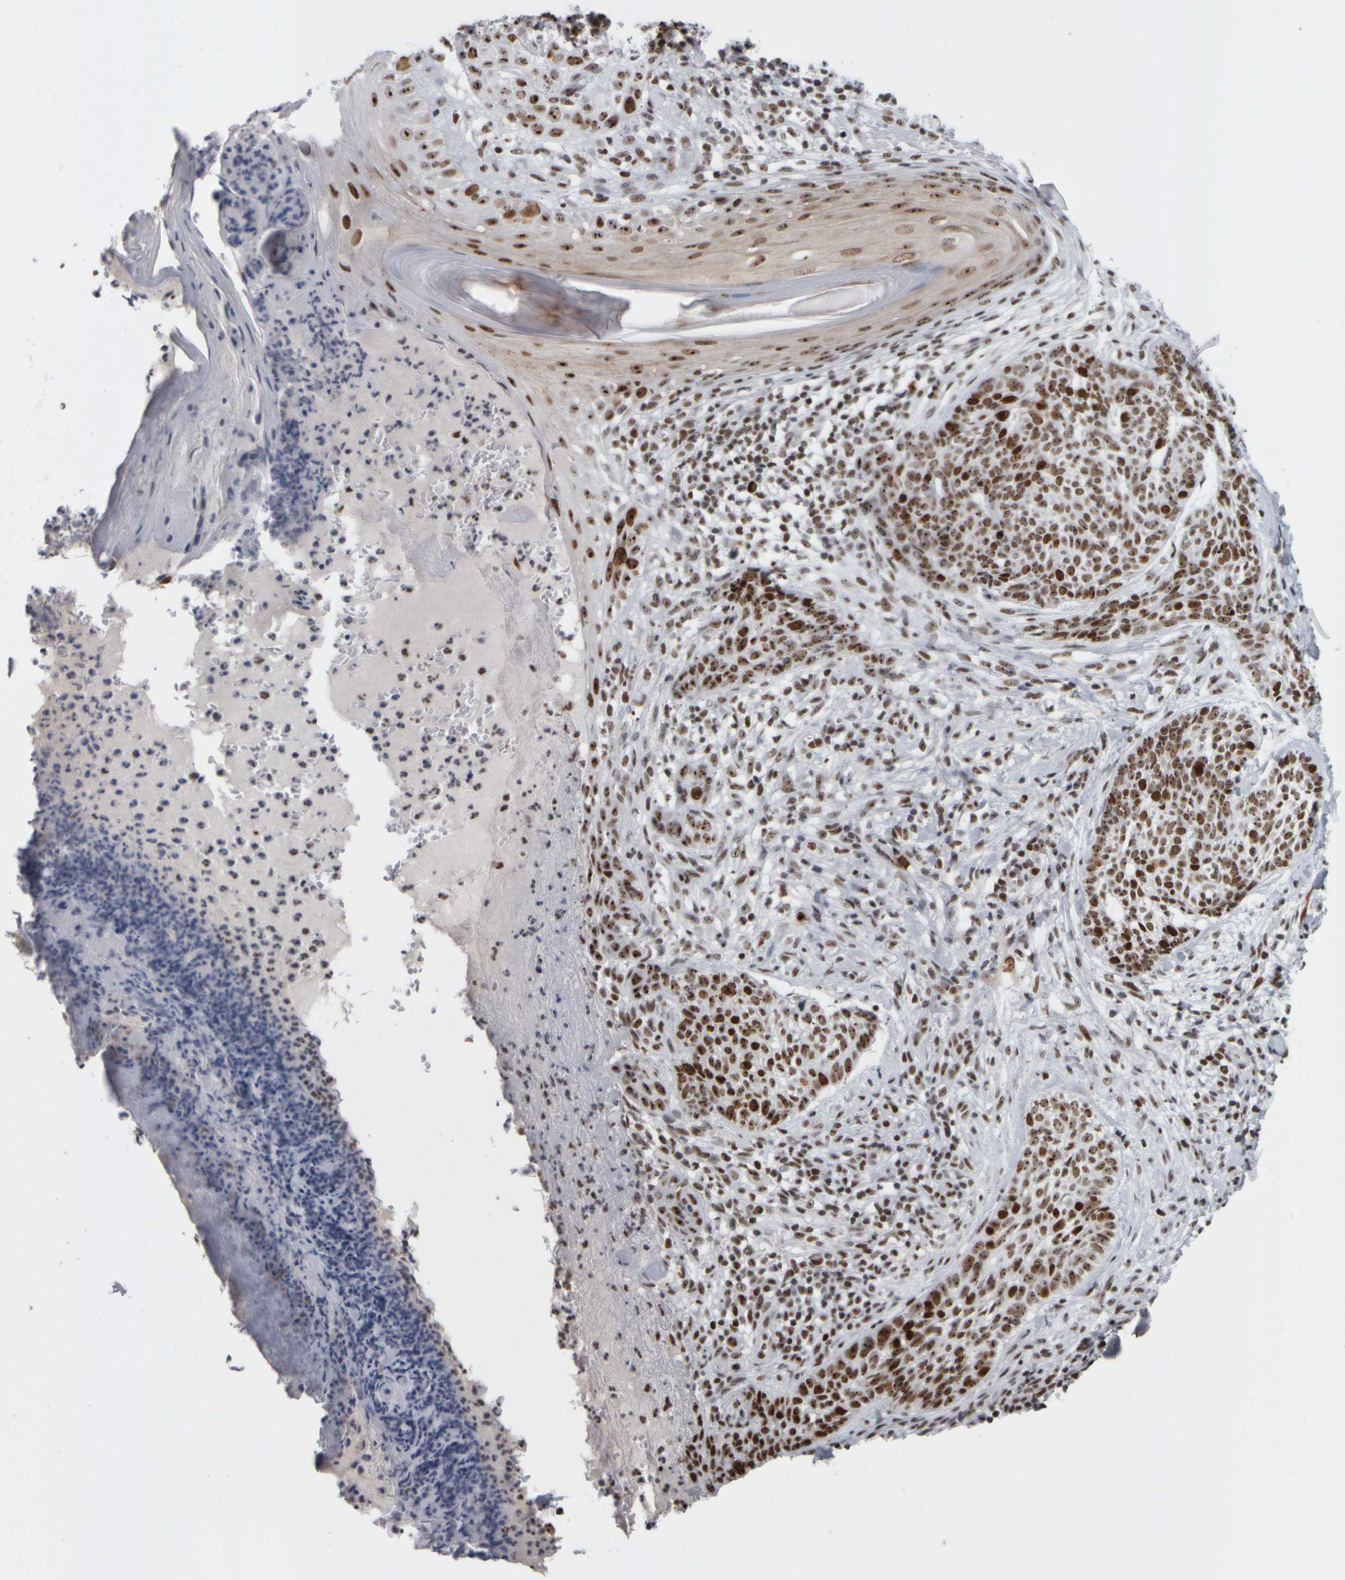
{"staining": {"intensity": "strong", "quantity": ">75%", "location": "nuclear"}, "tissue": "skin cancer", "cell_type": "Tumor cells", "image_type": "cancer", "snomed": [{"axis": "morphology", "description": "Normal tissue, NOS"}, {"axis": "morphology", "description": "Basal cell carcinoma"}, {"axis": "topography", "description": "Skin"}], "caption": "Skin cancer (basal cell carcinoma) stained with DAB (3,3'-diaminobenzidine) immunohistochemistry displays high levels of strong nuclear staining in about >75% of tumor cells.", "gene": "TOP2B", "patient": {"sex": "male", "age": 67}}